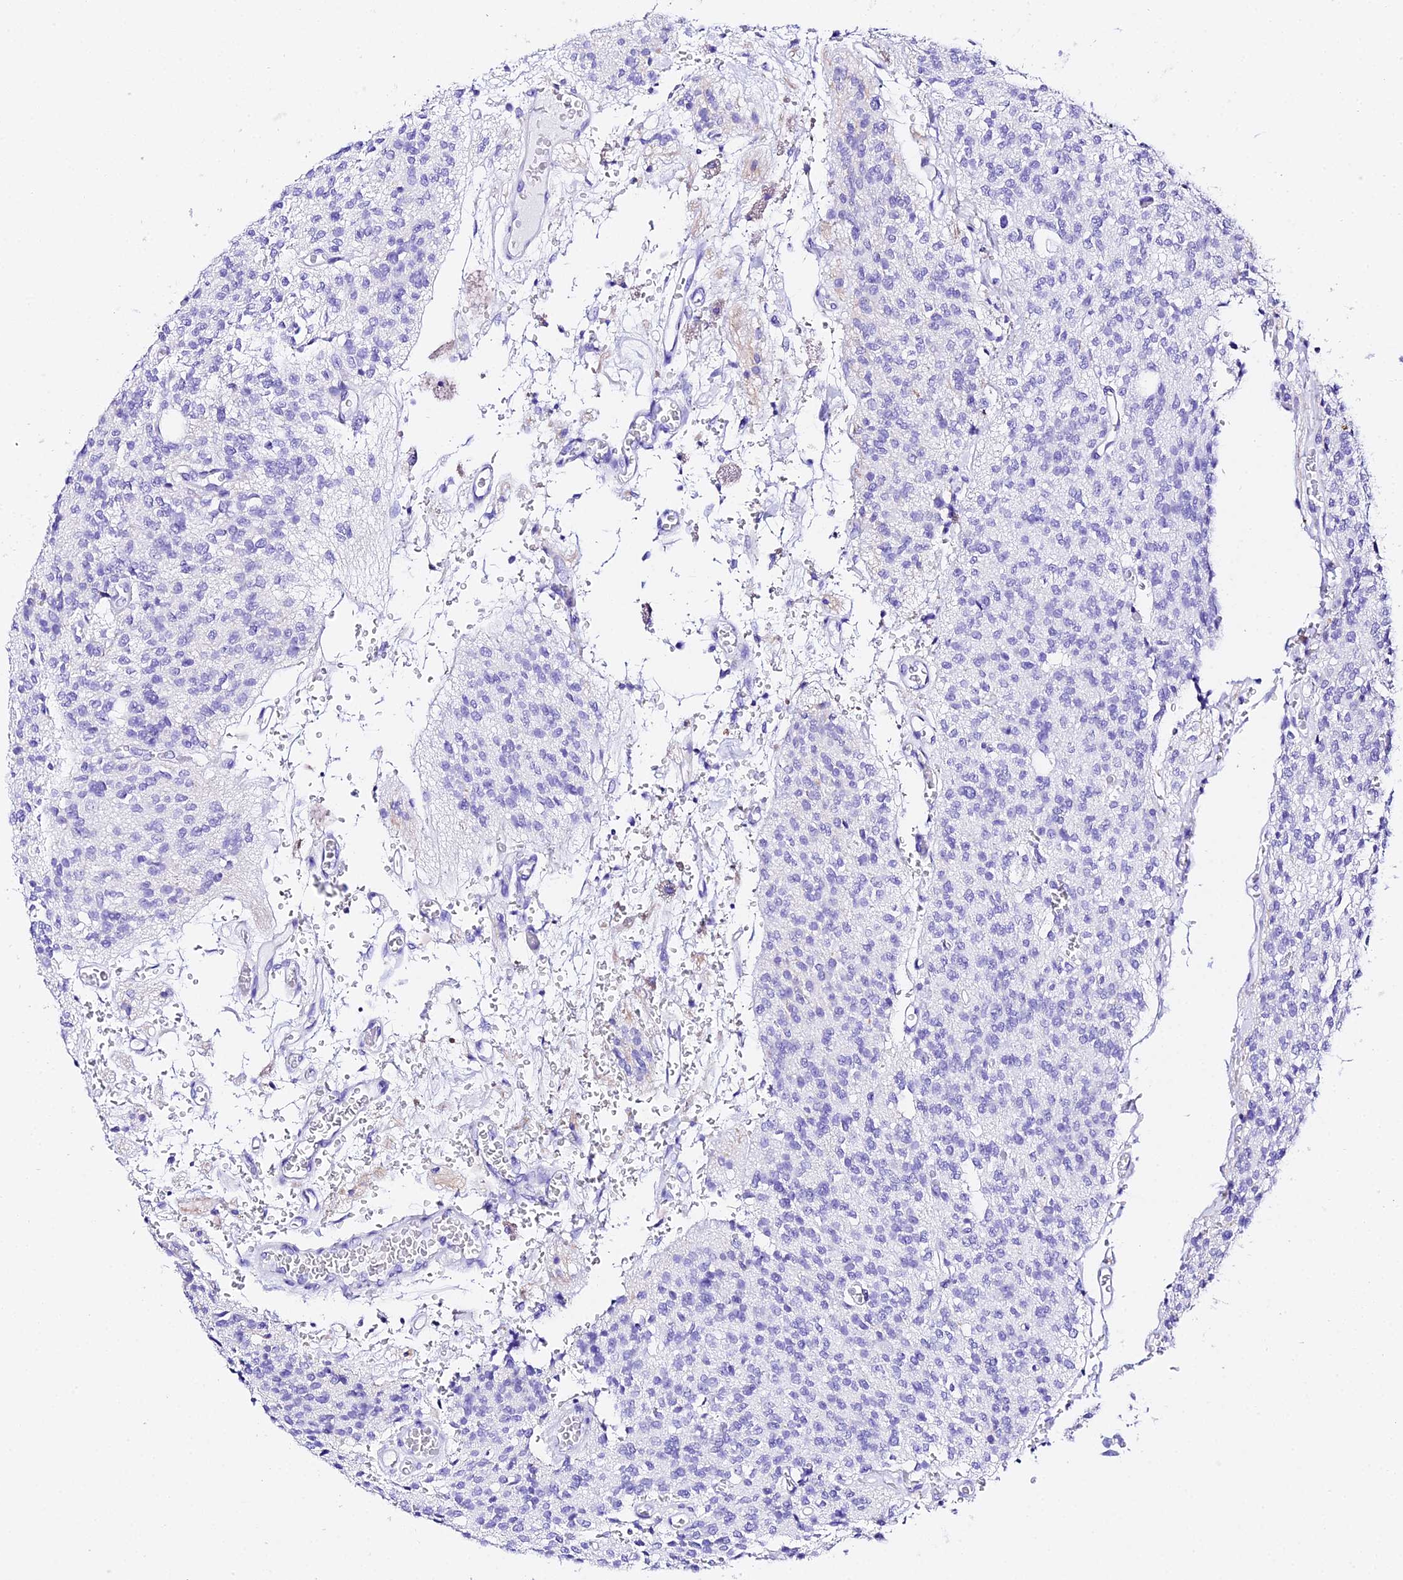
{"staining": {"intensity": "negative", "quantity": "none", "location": "none"}, "tissue": "glioma", "cell_type": "Tumor cells", "image_type": "cancer", "snomed": [{"axis": "morphology", "description": "Glioma, malignant, High grade"}, {"axis": "topography", "description": "Brain"}], "caption": "Tumor cells show no significant staining in high-grade glioma (malignant).", "gene": "TRMT44", "patient": {"sex": "male", "age": 34}}